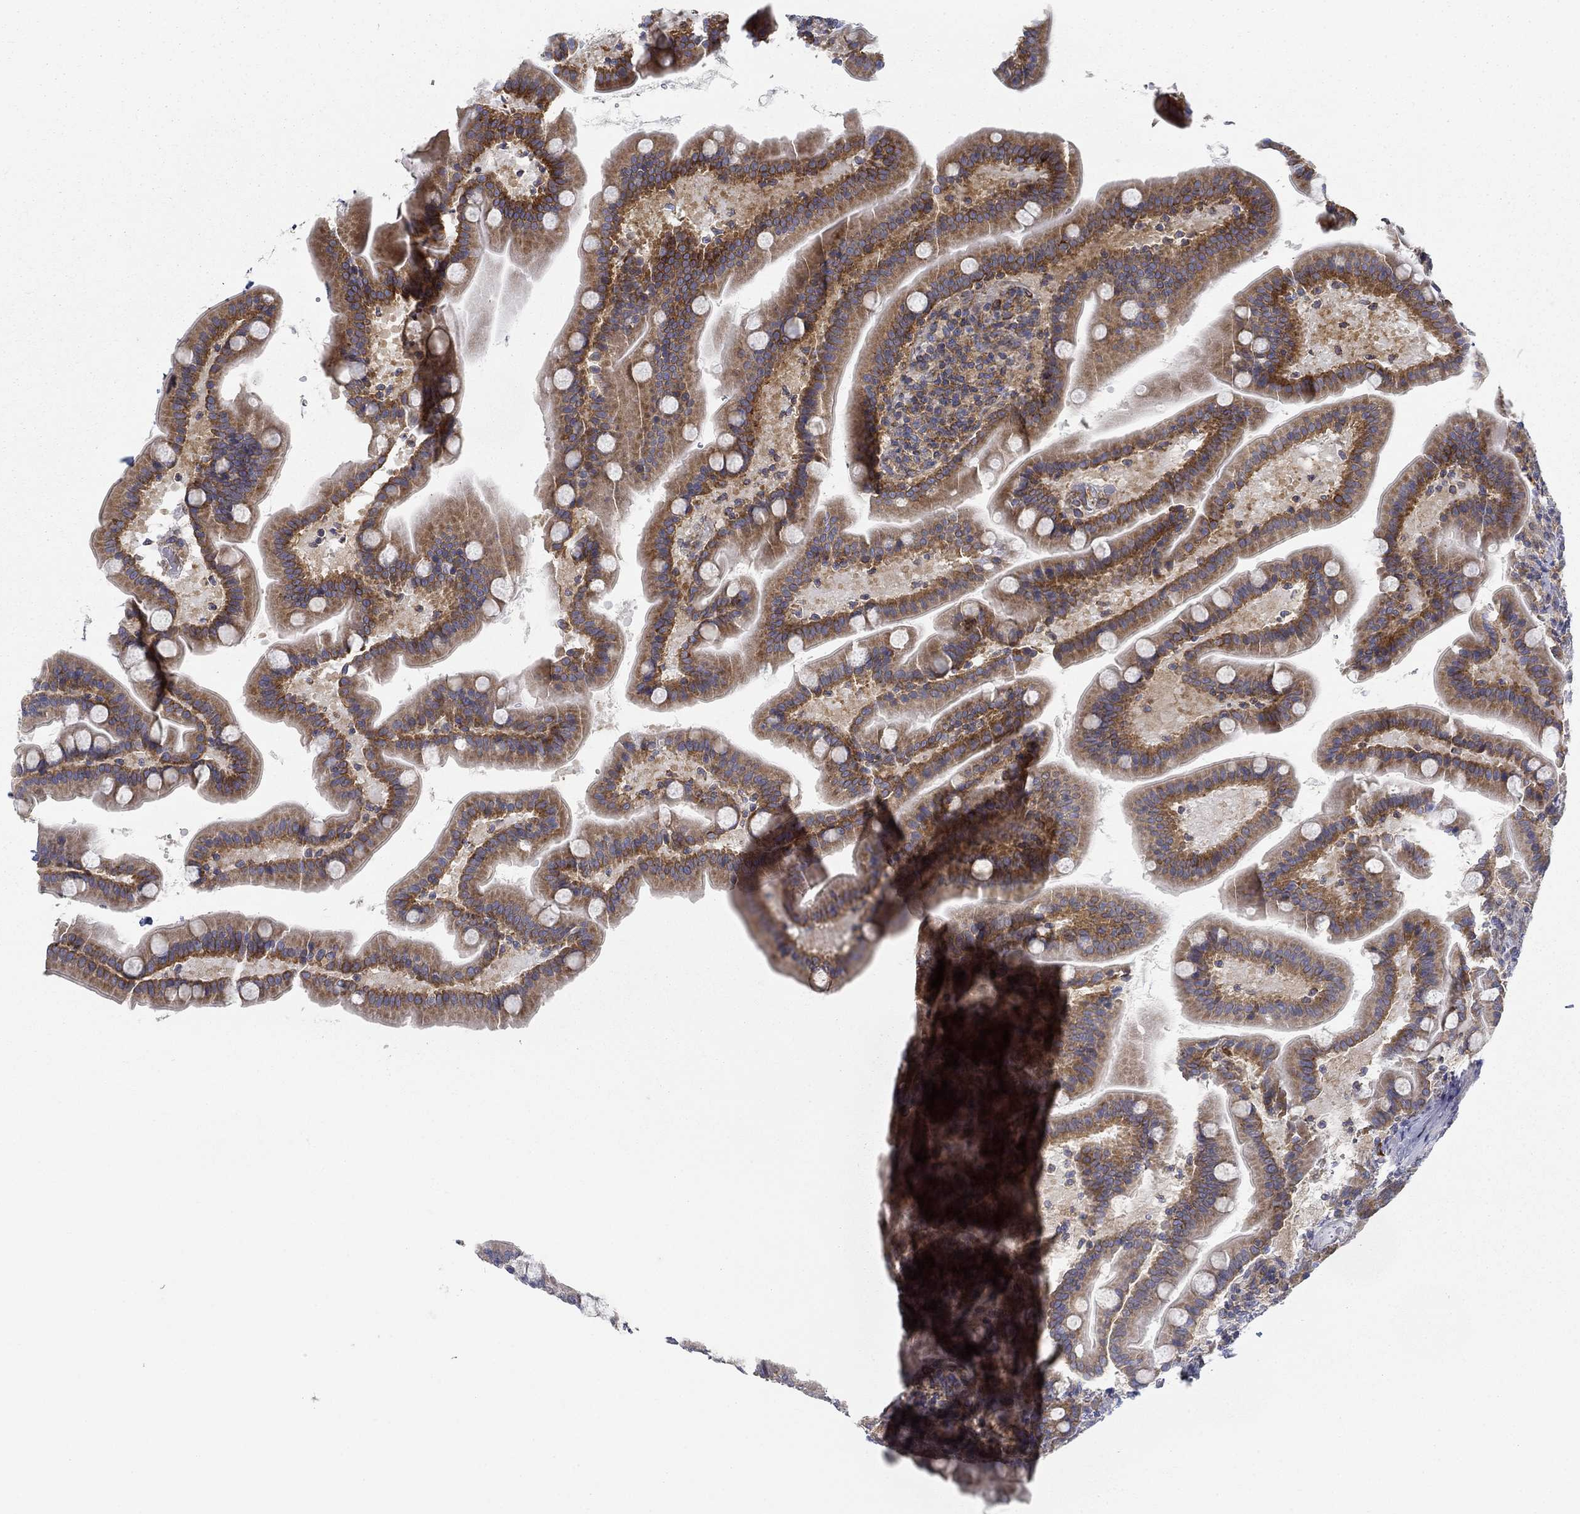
{"staining": {"intensity": "strong", "quantity": ">75%", "location": "cytoplasmic/membranous"}, "tissue": "small intestine", "cell_type": "Glandular cells", "image_type": "normal", "snomed": [{"axis": "morphology", "description": "Normal tissue, NOS"}, {"axis": "topography", "description": "Small intestine"}], "caption": "An immunohistochemistry (IHC) micrograph of normal tissue is shown. Protein staining in brown shows strong cytoplasmic/membranous positivity in small intestine within glandular cells.", "gene": "FXR1", "patient": {"sex": "male", "age": 66}}